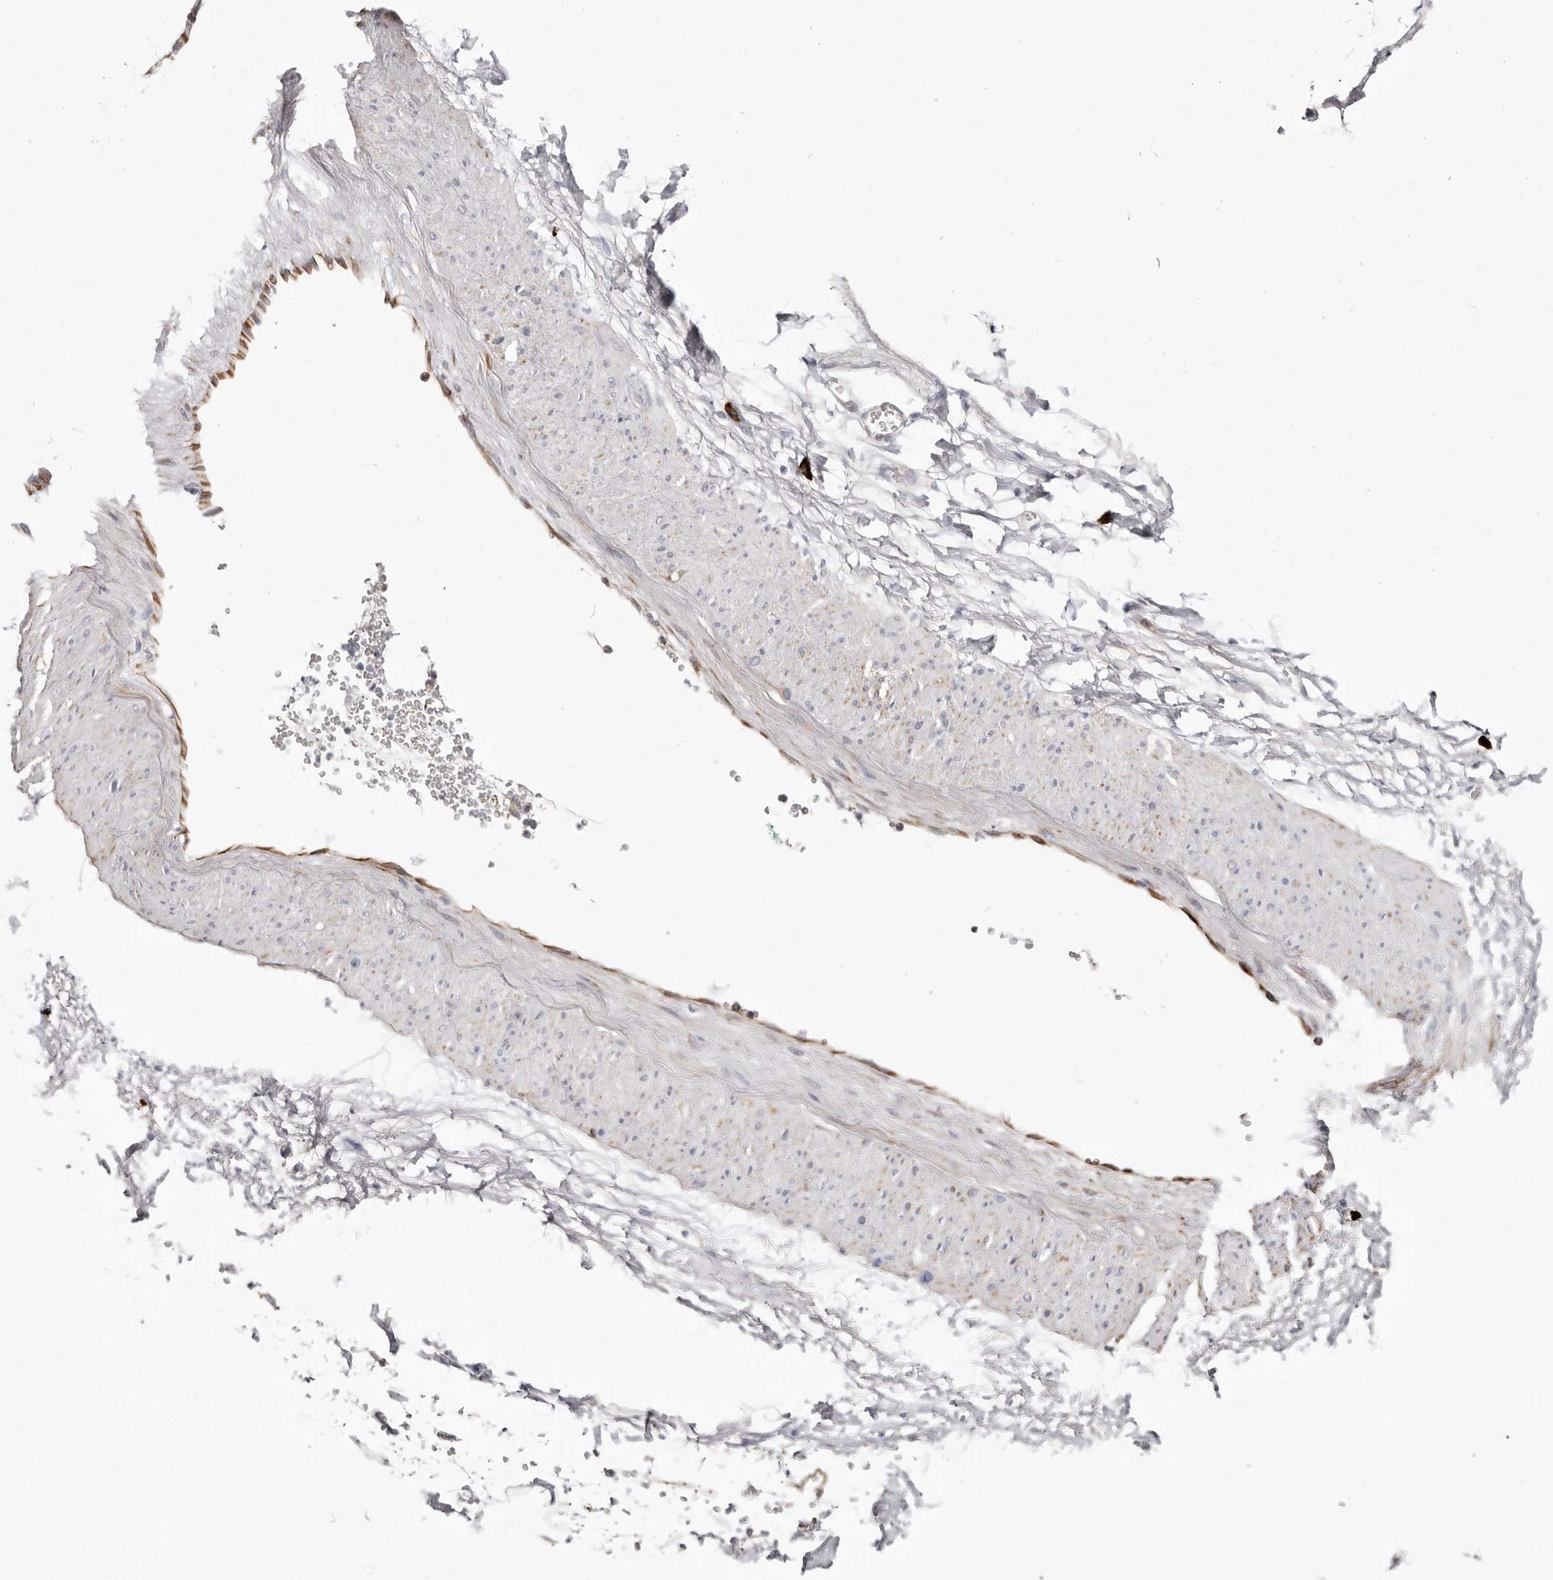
{"staining": {"intensity": "negative", "quantity": "none", "location": "none"}, "tissue": "soft tissue", "cell_type": "Fibroblasts", "image_type": "normal", "snomed": [{"axis": "morphology", "description": "Normal tissue, NOS"}, {"axis": "morphology", "description": "Adenocarcinoma, NOS"}, {"axis": "topography", "description": "Pancreas"}, {"axis": "topography", "description": "Peripheral nerve tissue"}], "caption": "Protein analysis of unremarkable soft tissue shows no significant staining in fibroblasts.", "gene": "PKDCC", "patient": {"sex": "male", "age": 59}}